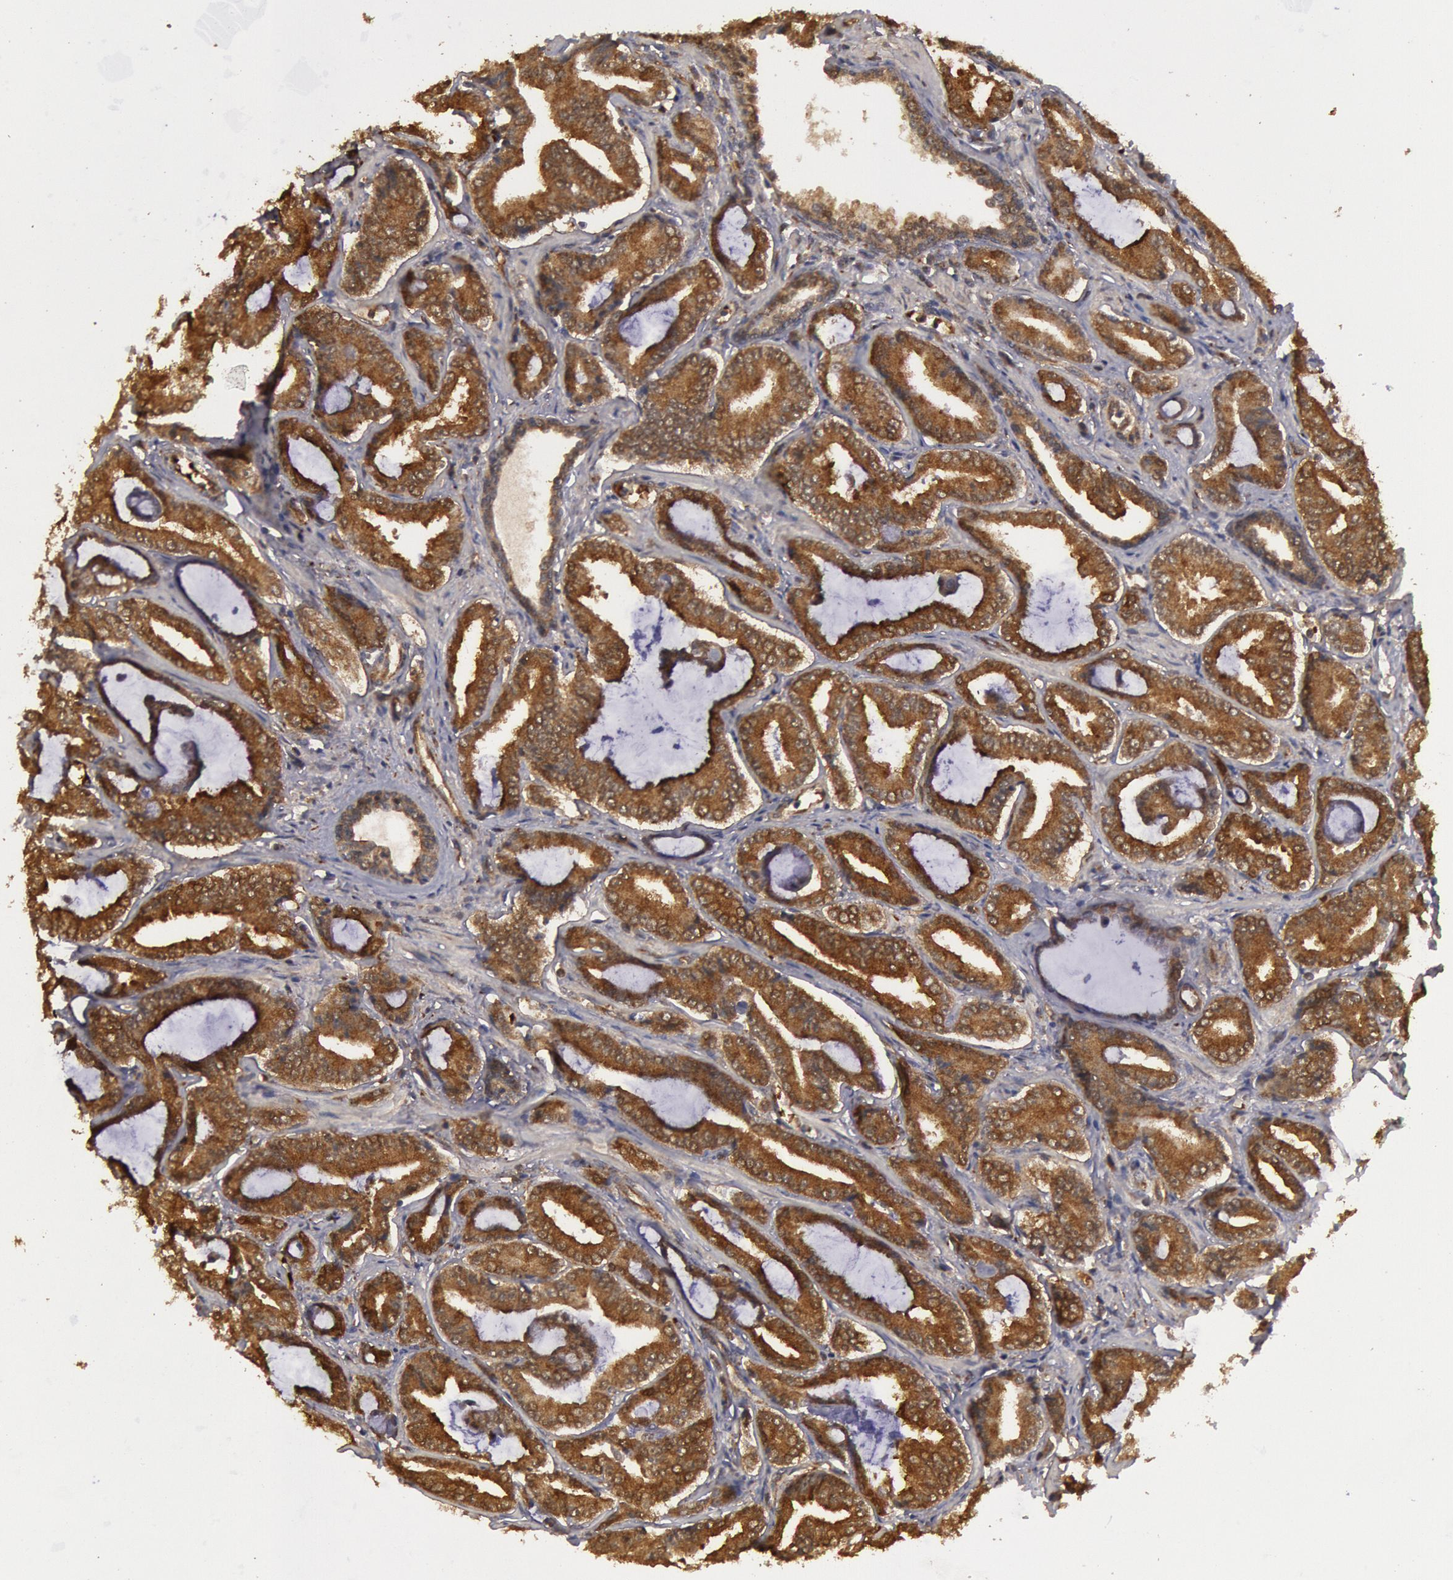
{"staining": {"intensity": "strong", "quantity": ">75%", "location": "cytoplasmic/membranous"}, "tissue": "prostate cancer", "cell_type": "Tumor cells", "image_type": "cancer", "snomed": [{"axis": "morphology", "description": "Adenocarcinoma, Low grade"}, {"axis": "topography", "description": "Prostate"}], "caption": "Brown immunohistochemical staining in human prostate cancer (low-grade adenocarcinoma) demonstrates strong cytoplasmic/membranous expression in approximately >75% of tumor cells.", "gene": "USP14", "patient": {"sex": "male", "age": 65}}